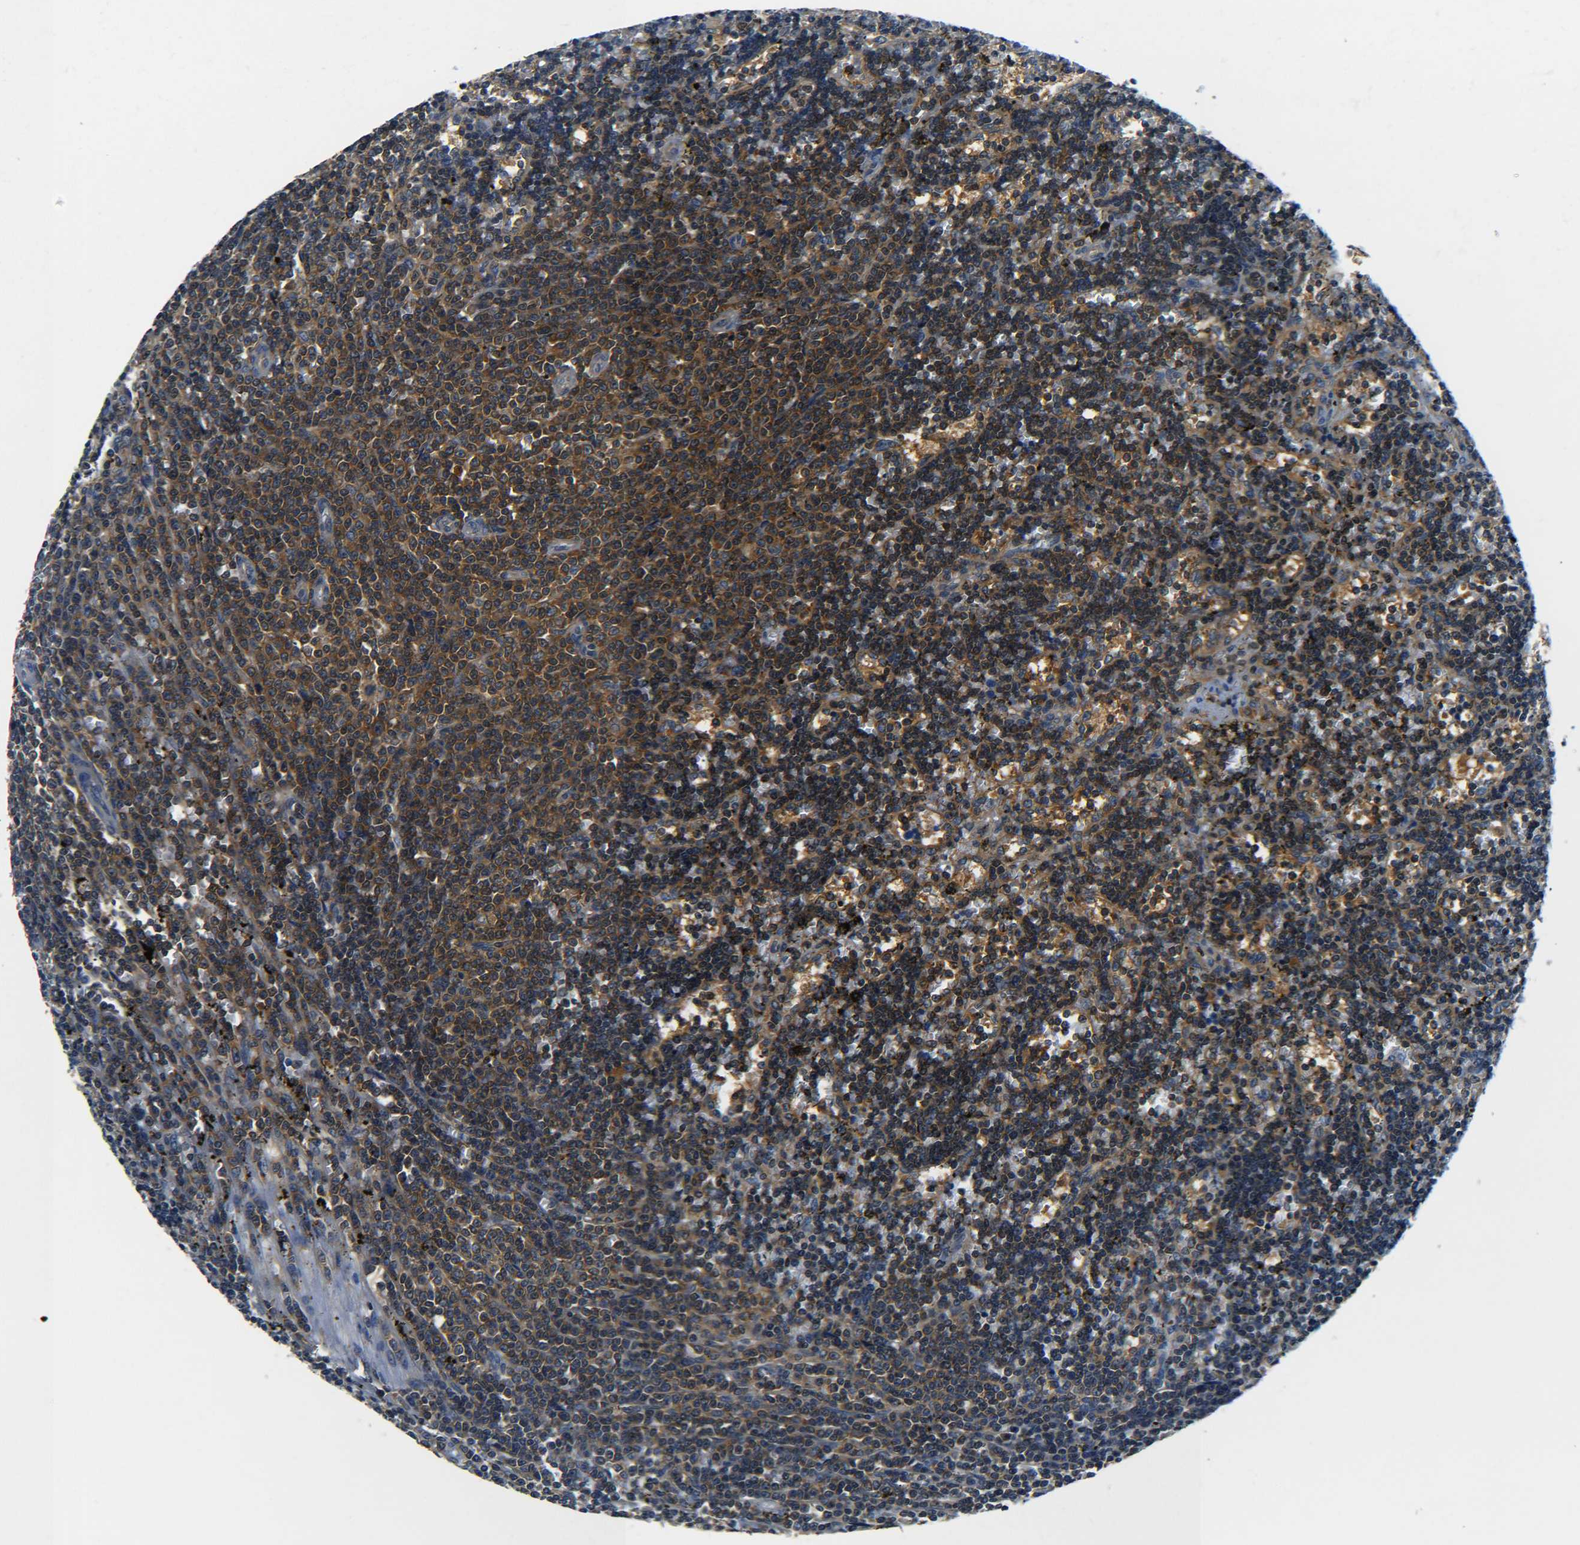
{"staining": {"intensity": "moderate", "quantity": "25%-75%", "location": "cytoplasmic/membranous"}, "tissue": "lymphoma", "cell_type": "Tumor cells", "image_type": "cancer", "snomed": [{"axis": "morphology", "description": "Malignant lymphoma, non-Hodgkin's type, Low grade"}, {"axis": "topography", "description": "Spleen"}], "caption": "This micrograph reveals immunohistochemistry (IHC) staining of human malignant lymphoma, non-Hodgkin's type (low-grade), with medium moderate cytoplasmic/membranous staining in about 25%-75% of tumor cells.", "gene": "PREB", "patient": {"sex": "male", "age": 60}}